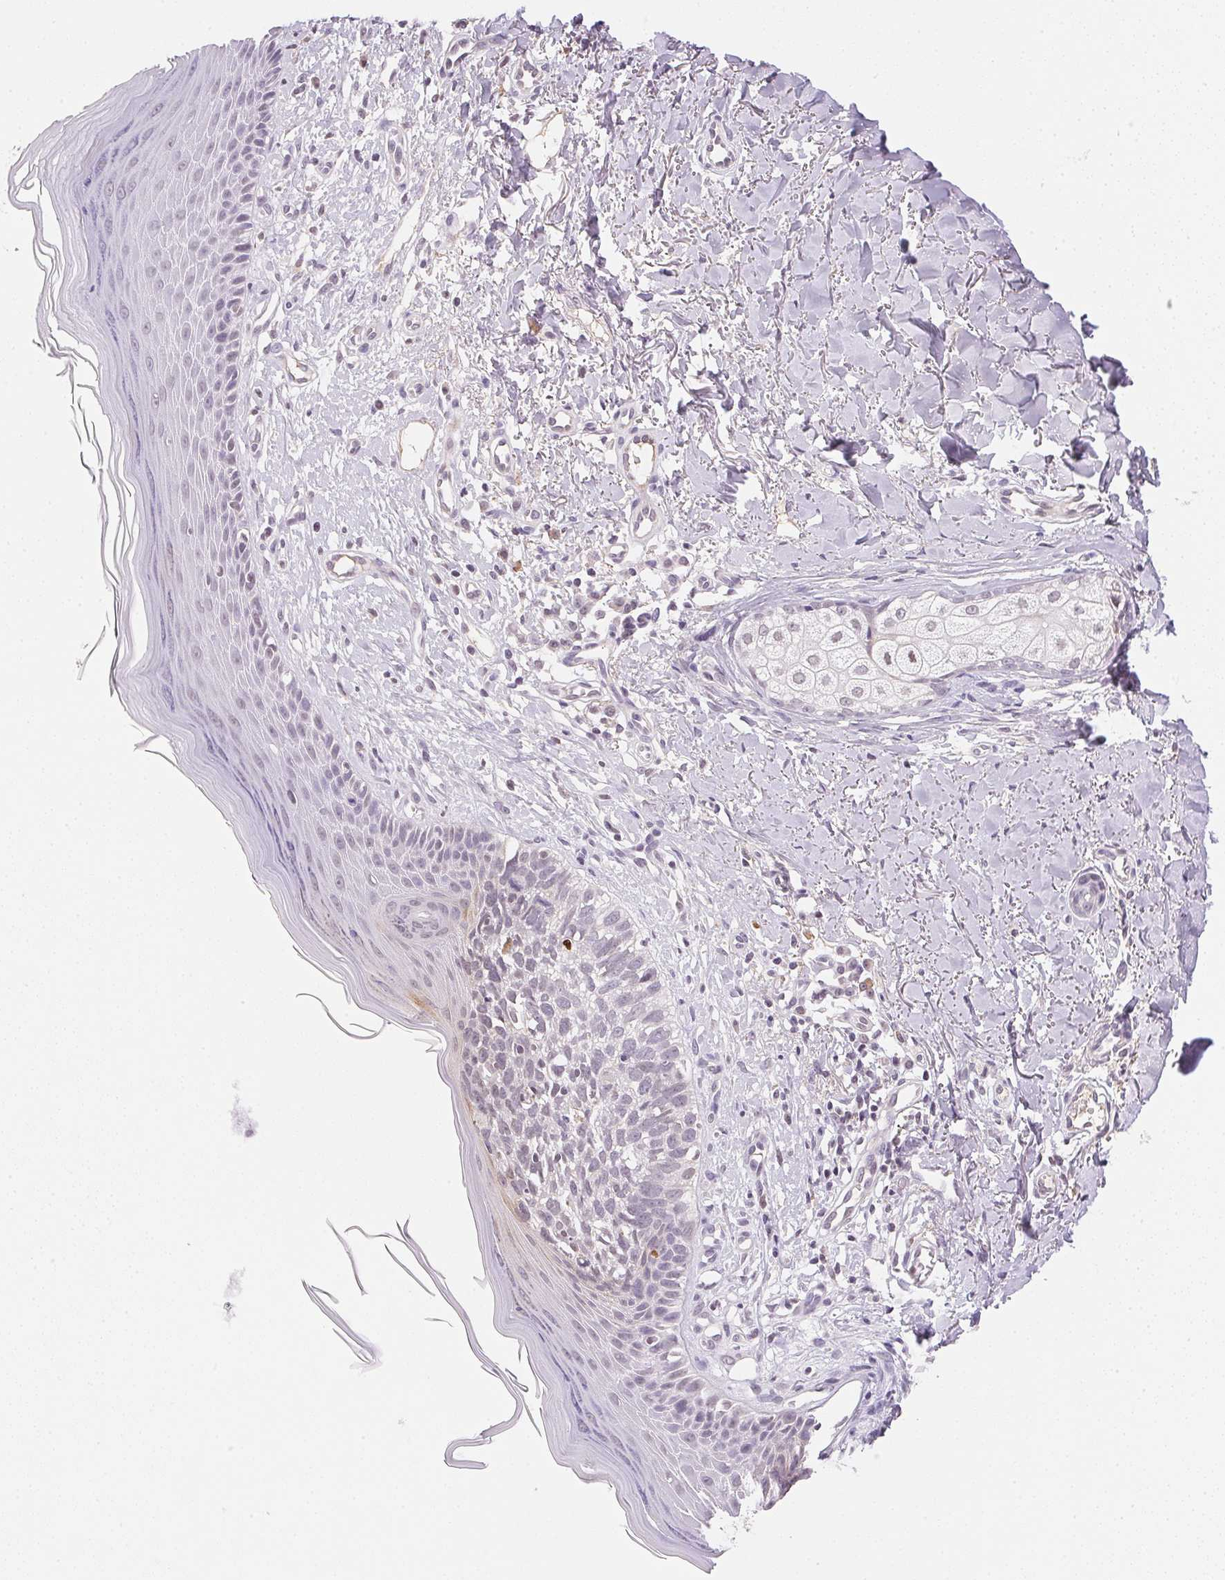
{"staining": {"intensity": "negative", "quantity": "none", "location": "none"}, "tissue": "skin cancer", "cell_type": "Tumor cells", "image_type": "cancer", "snomed": [{"axis": "morphology", "description": "Basal cell carcinoma"}, {"axis": "topography", "description": "Skin"}], "caption": "Tumor cells show no significant staining in skin basal cell carcinoma.", "gene": "FNDC4", "patient": {"sex": "female", "age": 45}}